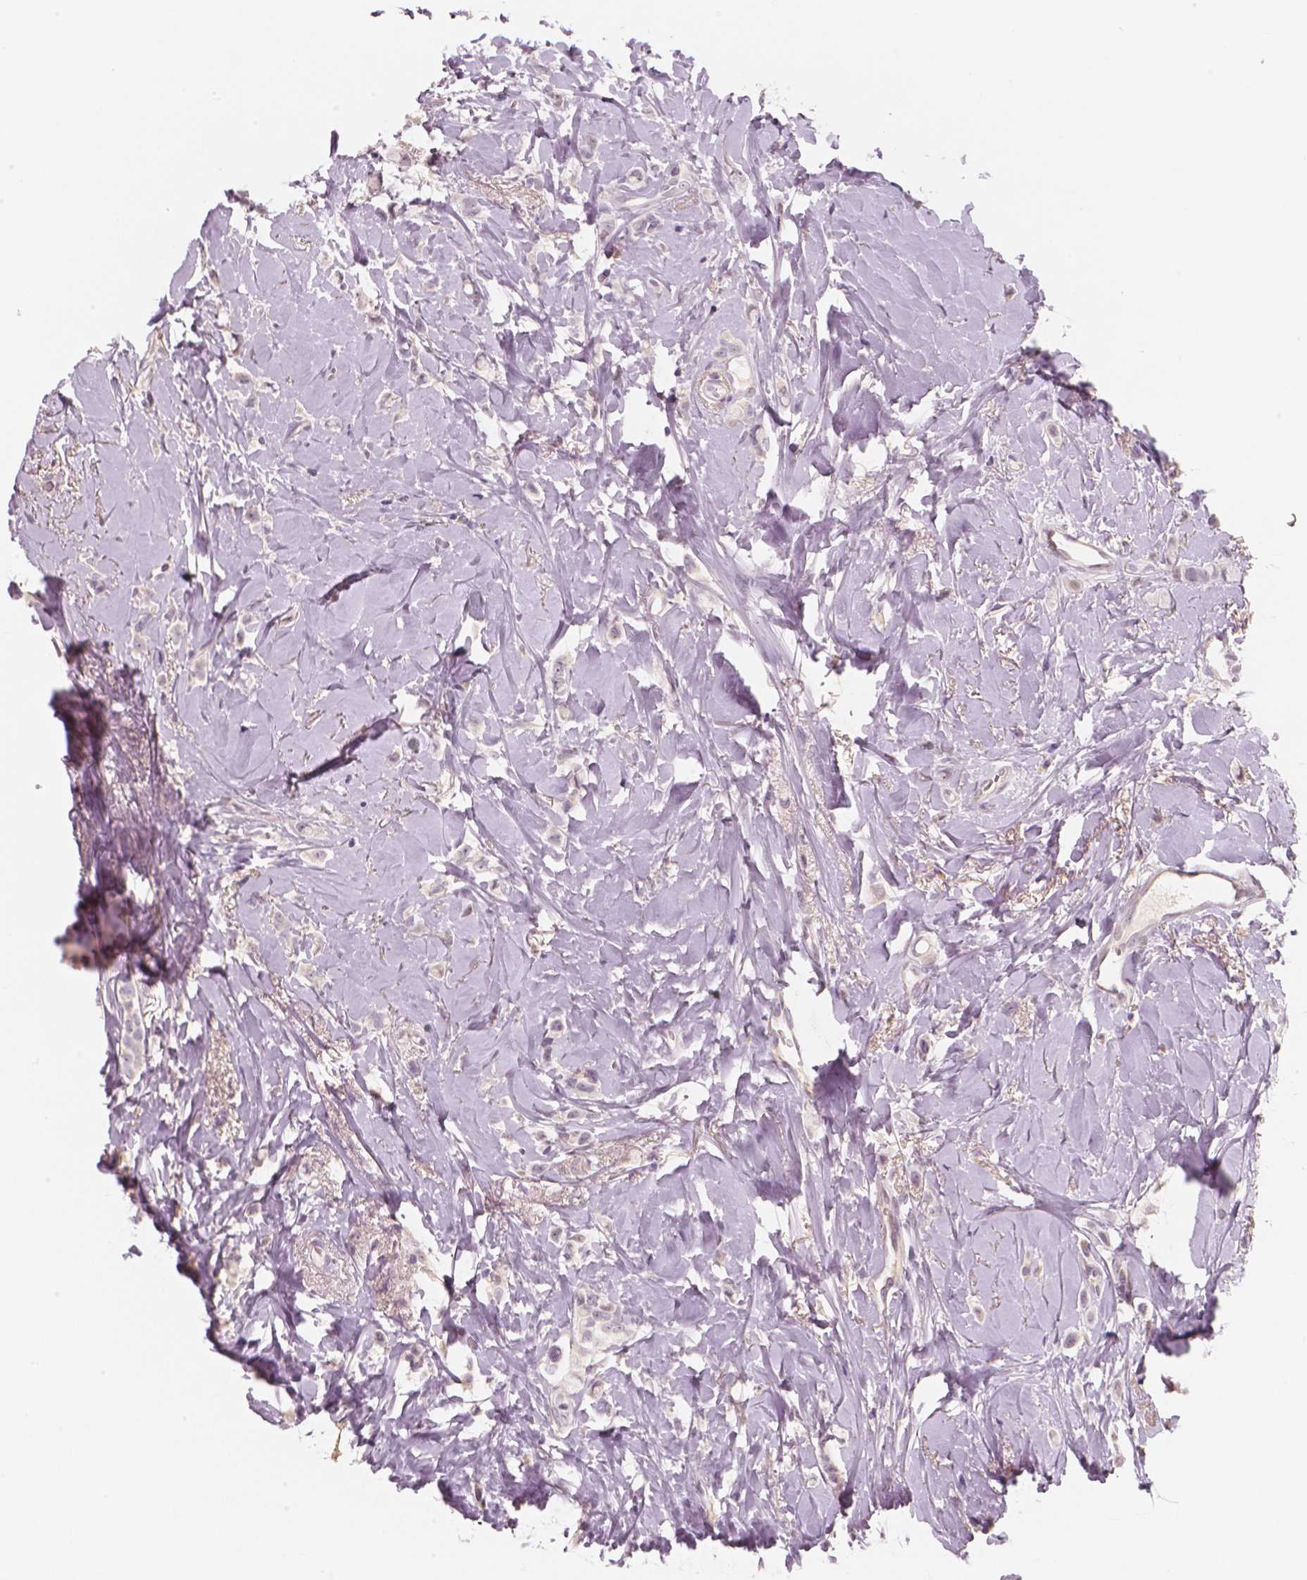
{"staining": {"intensity": "negative", "quantity": "none", "location": "none"}, "tissue": "breast cancer", "cell_type": "Tumor cells", "image_type": "cancer", "snomed": [{"axis": "morphology", "description": "Lobular carcinoma"}, {"axis": "topography", "description": "Breast"}], "caption": "Protein analysis of lobular carcinoma (breast) exhibits no significant positivity in tumor cells.", "gene": "RNASE7", "patient": {"sex": "female", "age": 66}}